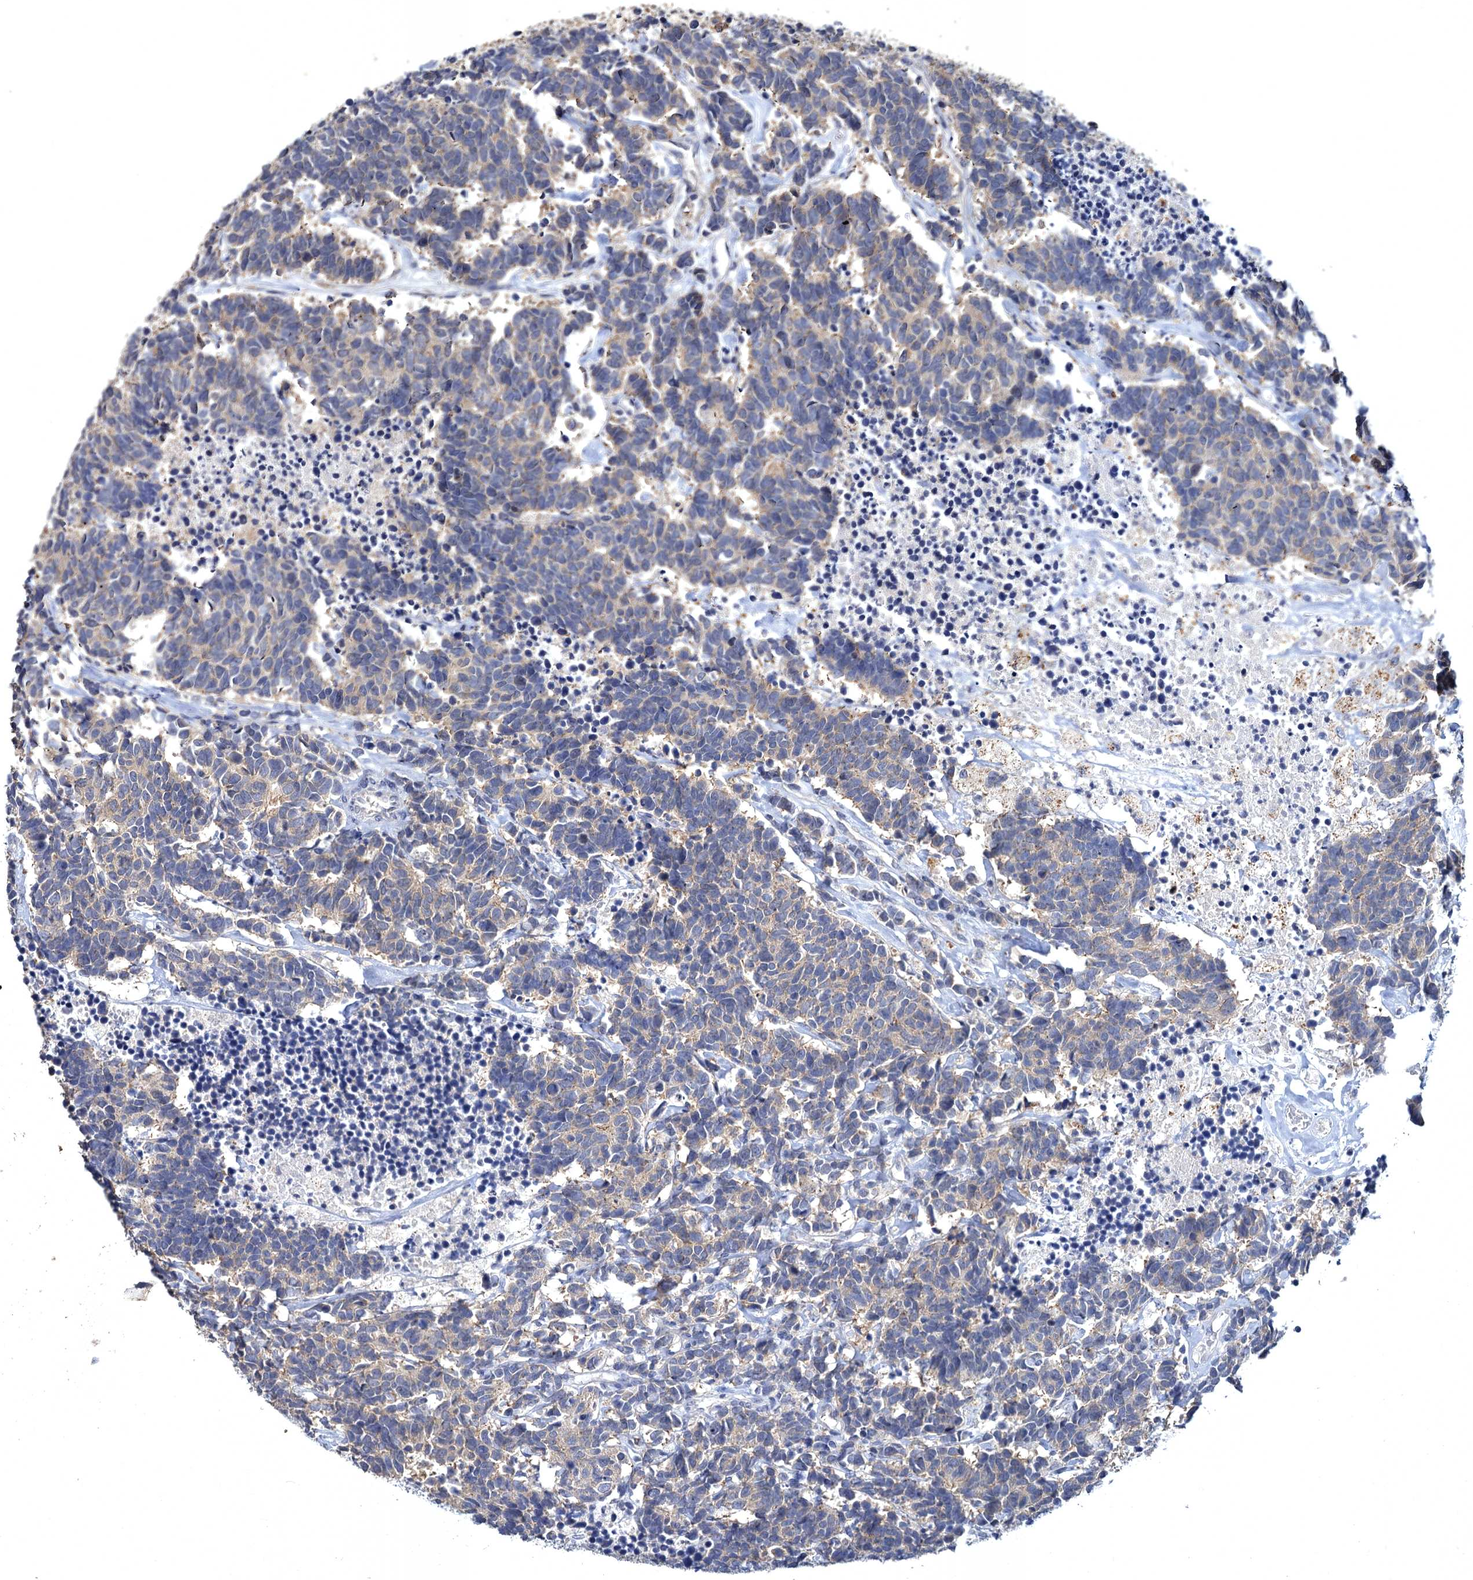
{"staining": {"intensity": "weak", "quantity": "<25%", "location": "cytoplasmic/membranous"}, "tissue": "carcinoid", "cell_type": "Tumor cells", "image_type": "cancer", "snomed": [{"axis": "morphology", "description": "Carcinoma, NOS"}, {"axis": "morphology", "description": "Carcinoid, malignant, NOS"}, {"axis": "topography", "description": "Urinary bladder"}], "caption": "High magnification brightfield microscopy of carcinoma stained with DAB (3,3'-diaminobenzidine) (brown) and counterstained with hematoxylin (blue): tumor cells show no significant expression.", "gene": "ATP9A", "patient": {"sex": "male", "age": 57}}